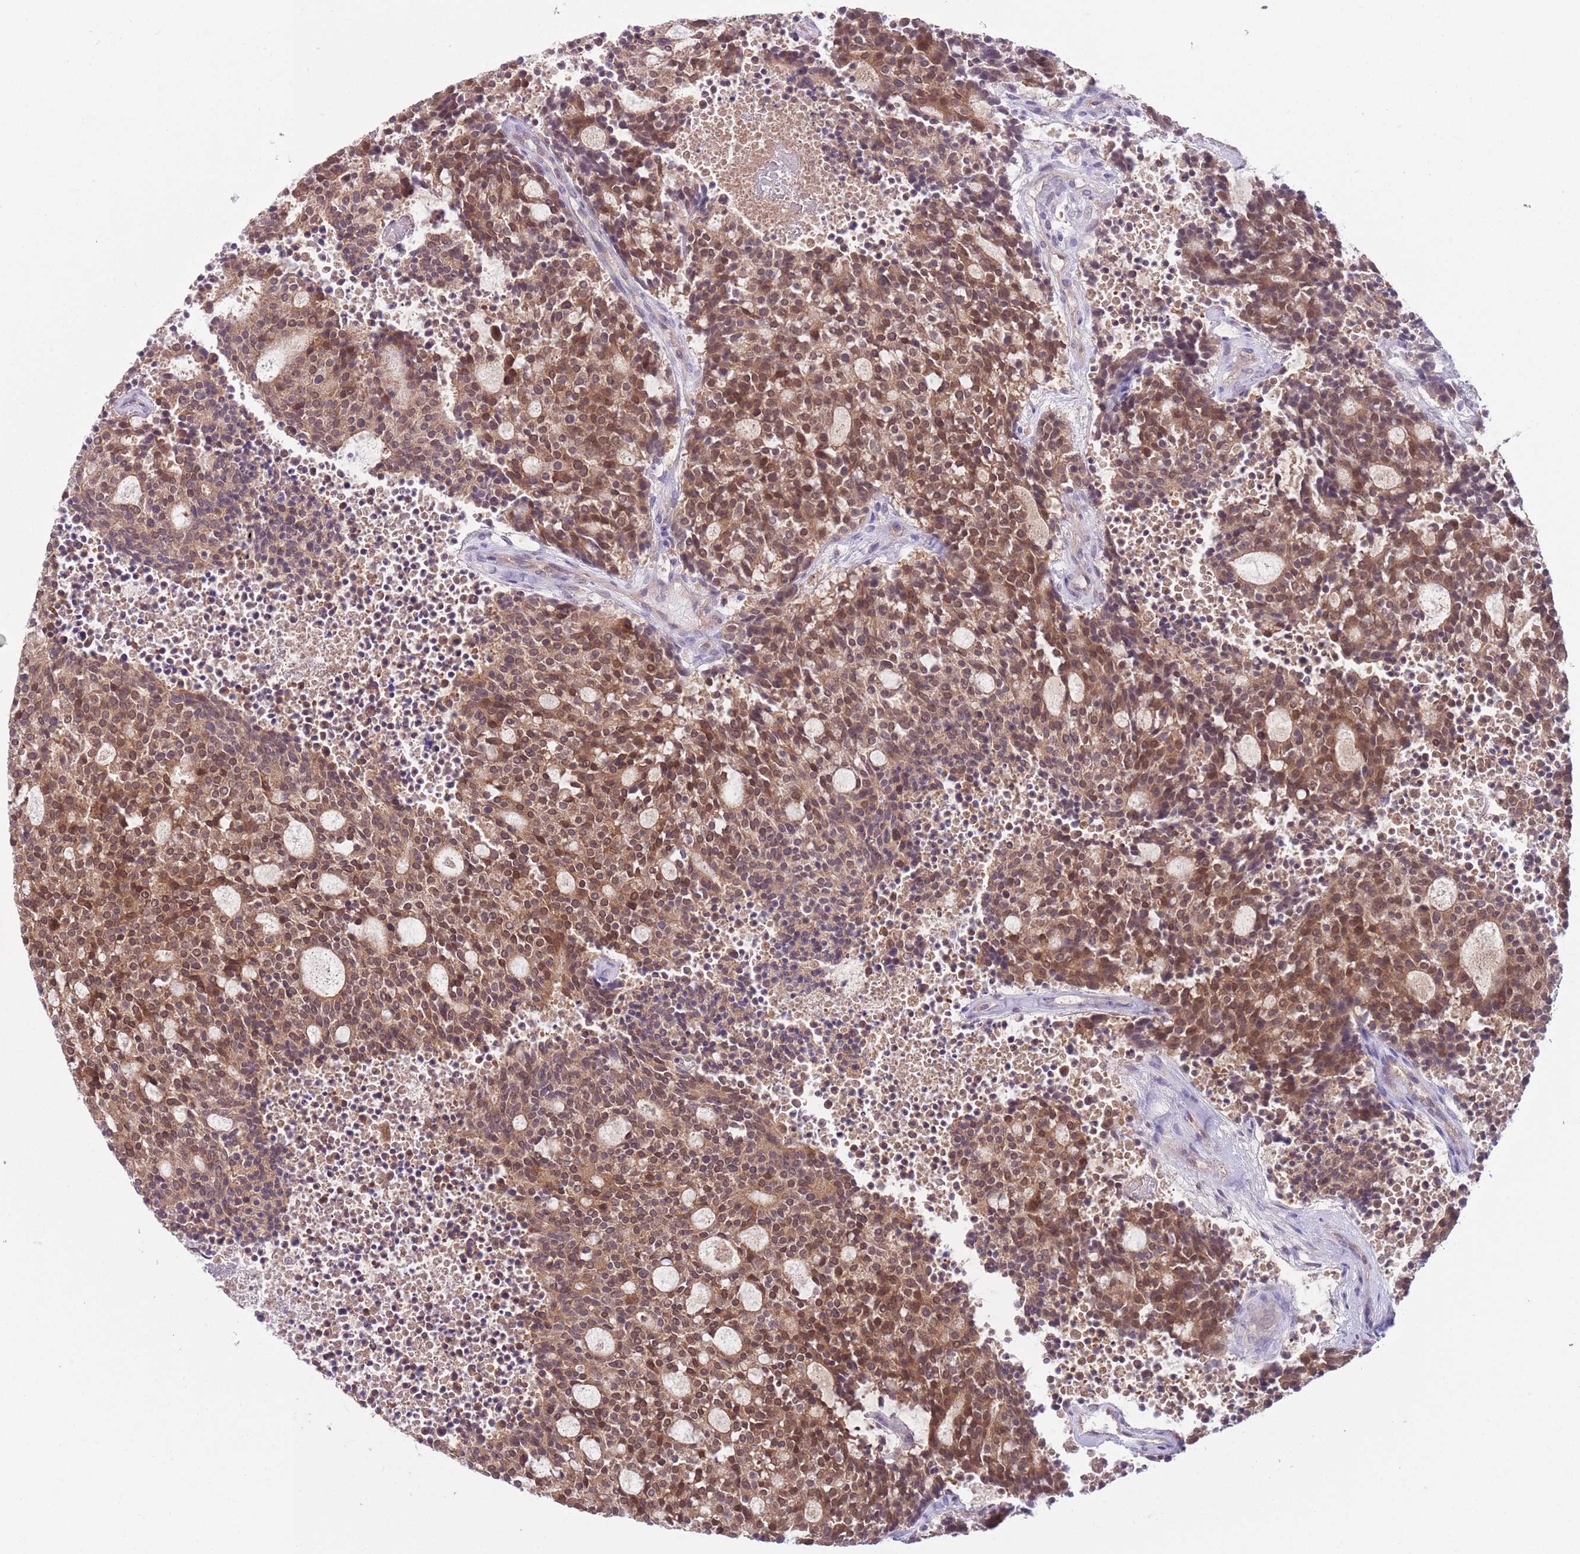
{"staining": {"intensity": "moderate", "quantity": ">75%", "location": "cytoplasmic/membranous,nuclear"}, "tissue": "carcinoid", "cell_type": "Tumor cells", "image_type": "cancer", "snomed": [{"axis": "morphology", "description": "Carcinoid, malignant, NOS"}, {"axis": "topography", "description": "Pancreas"}], "caption": "Carcinoid was stained to show a protein in brown. There is medium levels of moderate cytoplasmic/membranous and nuclear staining in about >75% of tumor cells. (IHC, brightfield microscopy, high magnification).", "gene": "COPE", "patient": {"sex": "female", "age": 54}}